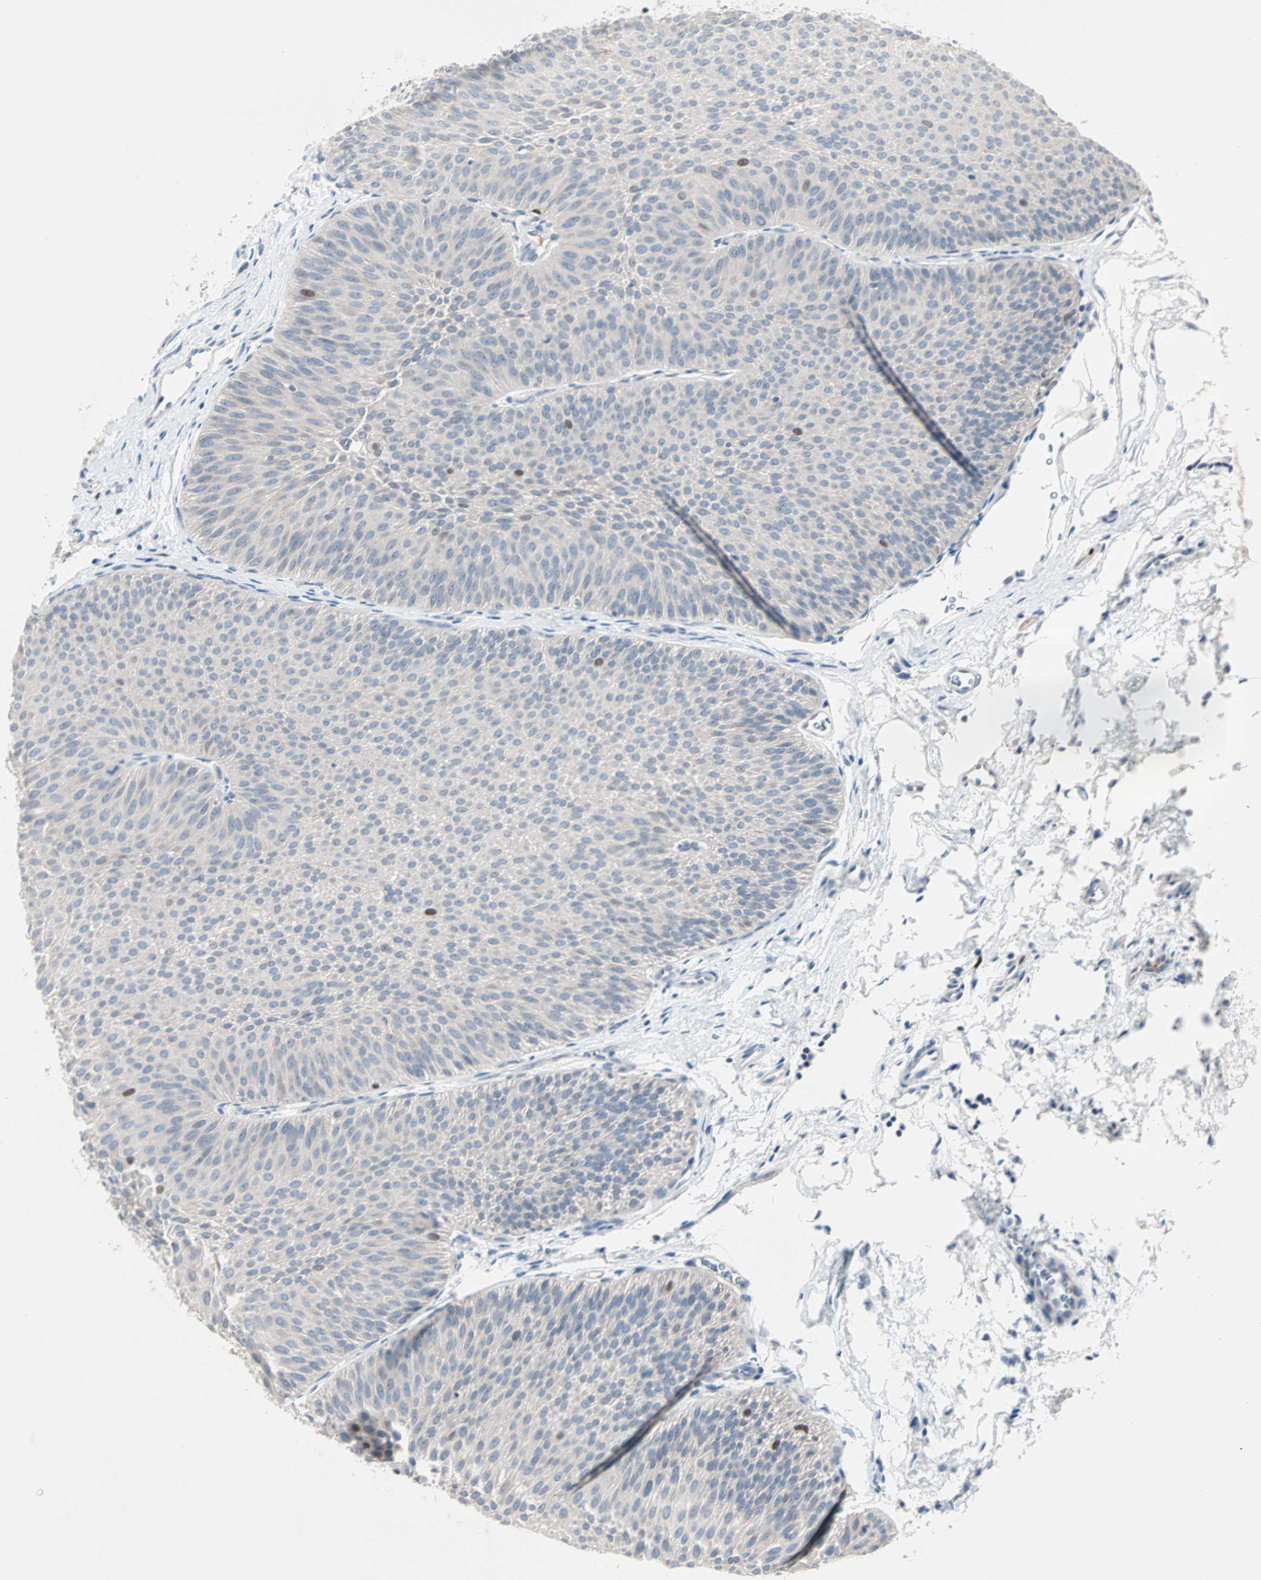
{"staining": {"intensity": "strong", "quantity": "<25%", "location": "nuclear"}, "tissue": "urothelial cancer", "cell_type": "Tumor cells", "image_type": "cancer", "snomed": [{"axis": "morphology", "description": "Urothelial carcinoma, Low grade"}, {"axis": "topography", "description": "Urinary bladder"}], "caption": "Low-grade urothelial carcinoma tissue shows strong nuclear staining in about <25% of tumor cells, visualized by immunohistochemistry.", "gene": "CCNE2", "patient": {"sex": "female", "age": 60}}